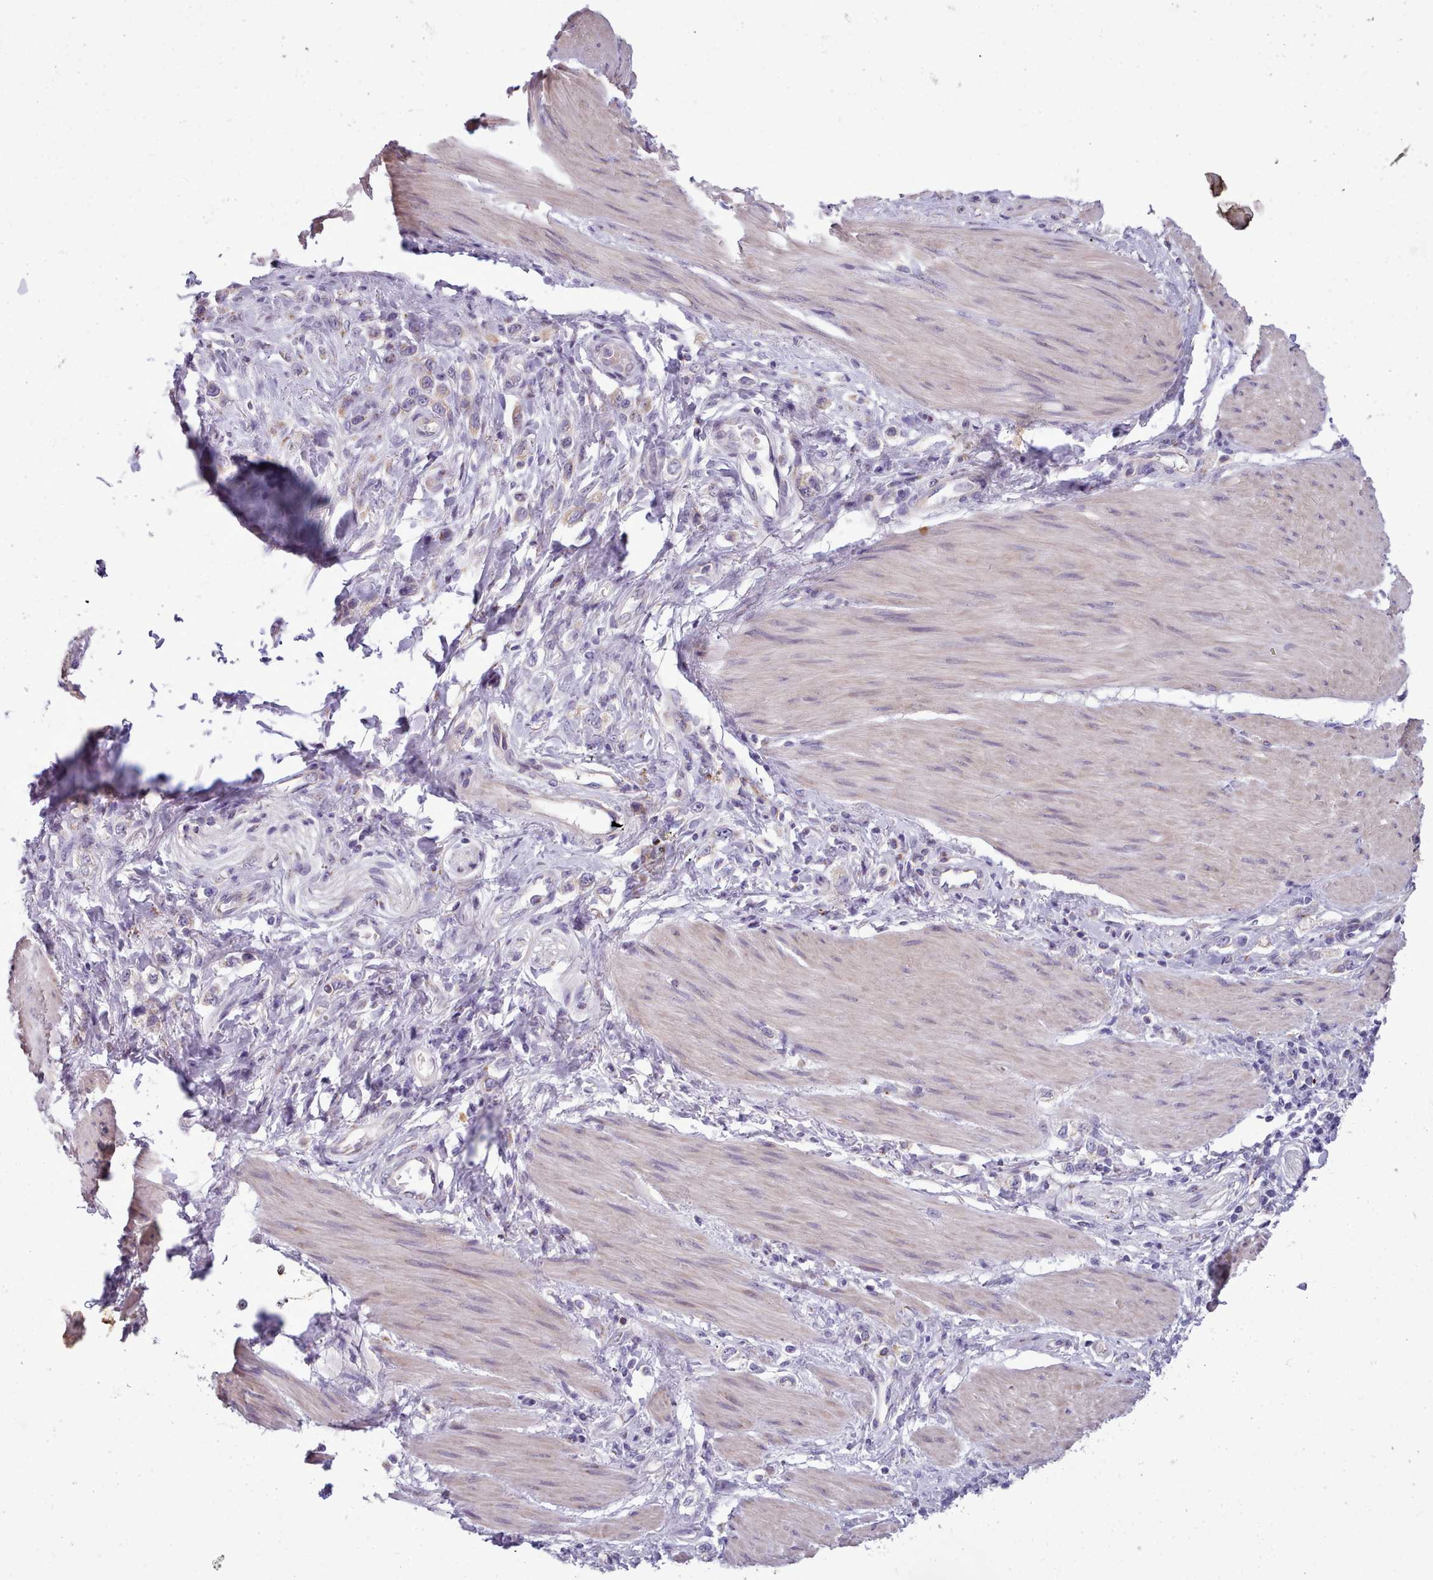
{"staining": {"intensity": "negative", "quantity": "none", "location": "none"}, "tissue": "stomach cancer", "cell_type": "Tumor cells", "image_type": "cancer", "snomed": [{"axis": "morphology", "description": "Adenocarcinoma, NOS"}, {"axis": "topography", "description": "Stomach"}], "caption": "An IHC image of stomach adenocarcinoma is shown. There is no staining in tumor cells of stomach adenocarcinoma.", "gene": "SLC52A3", "patient": {"sex": "female", "age": 65}}